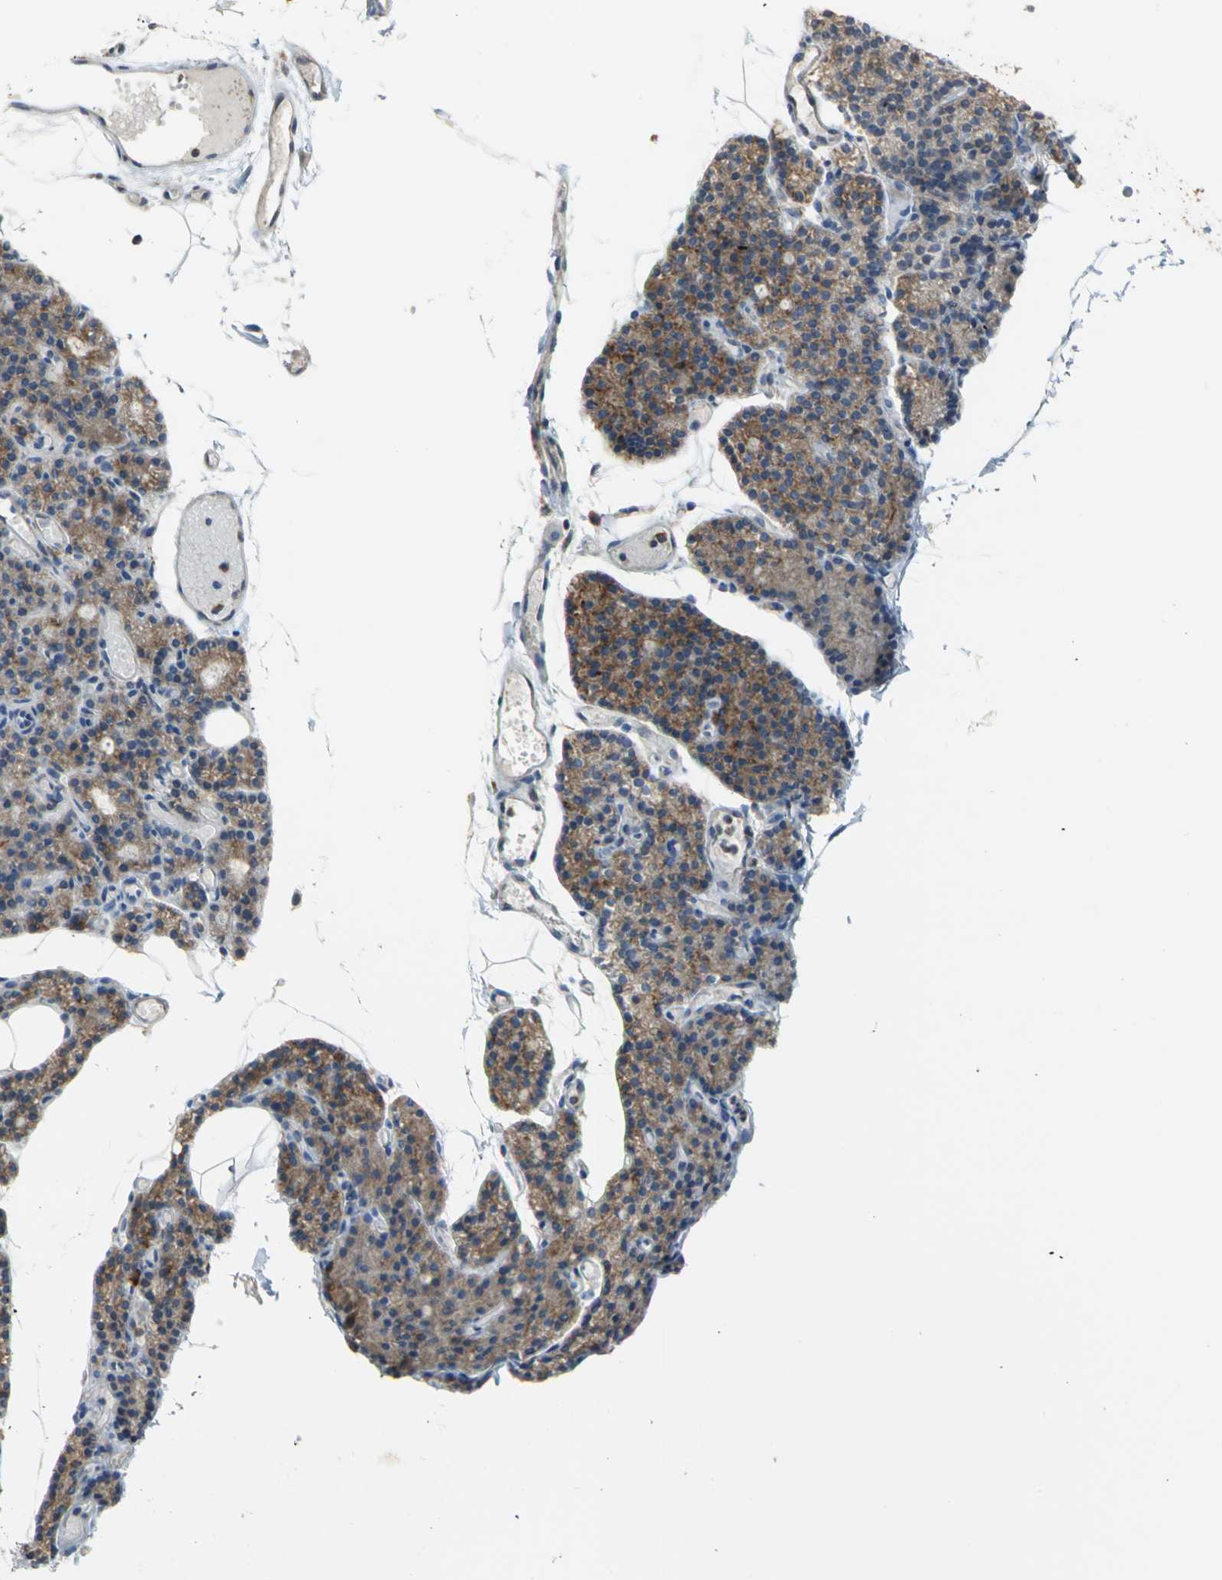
{"staining": {"intensity": "weak", "quantity": ">75%", "location": "cytoplasmic/membranous"}, "tissue": "parathyroid gland", "cell_type": "Glandular cells", "image_type": "normal", "snomed": [{"axis": "morphology", "description": "Normal tissue, NOS"}, {"axis": "topography", "description": "Parathyroid gland"}], "caption": "Normal parathyroid gland exhibits weak cytoplasmic/membranous expression in about >75% of glandular cells.", "gene": "SDF2L1", "patient": {"sex": "female", "age": 60}}